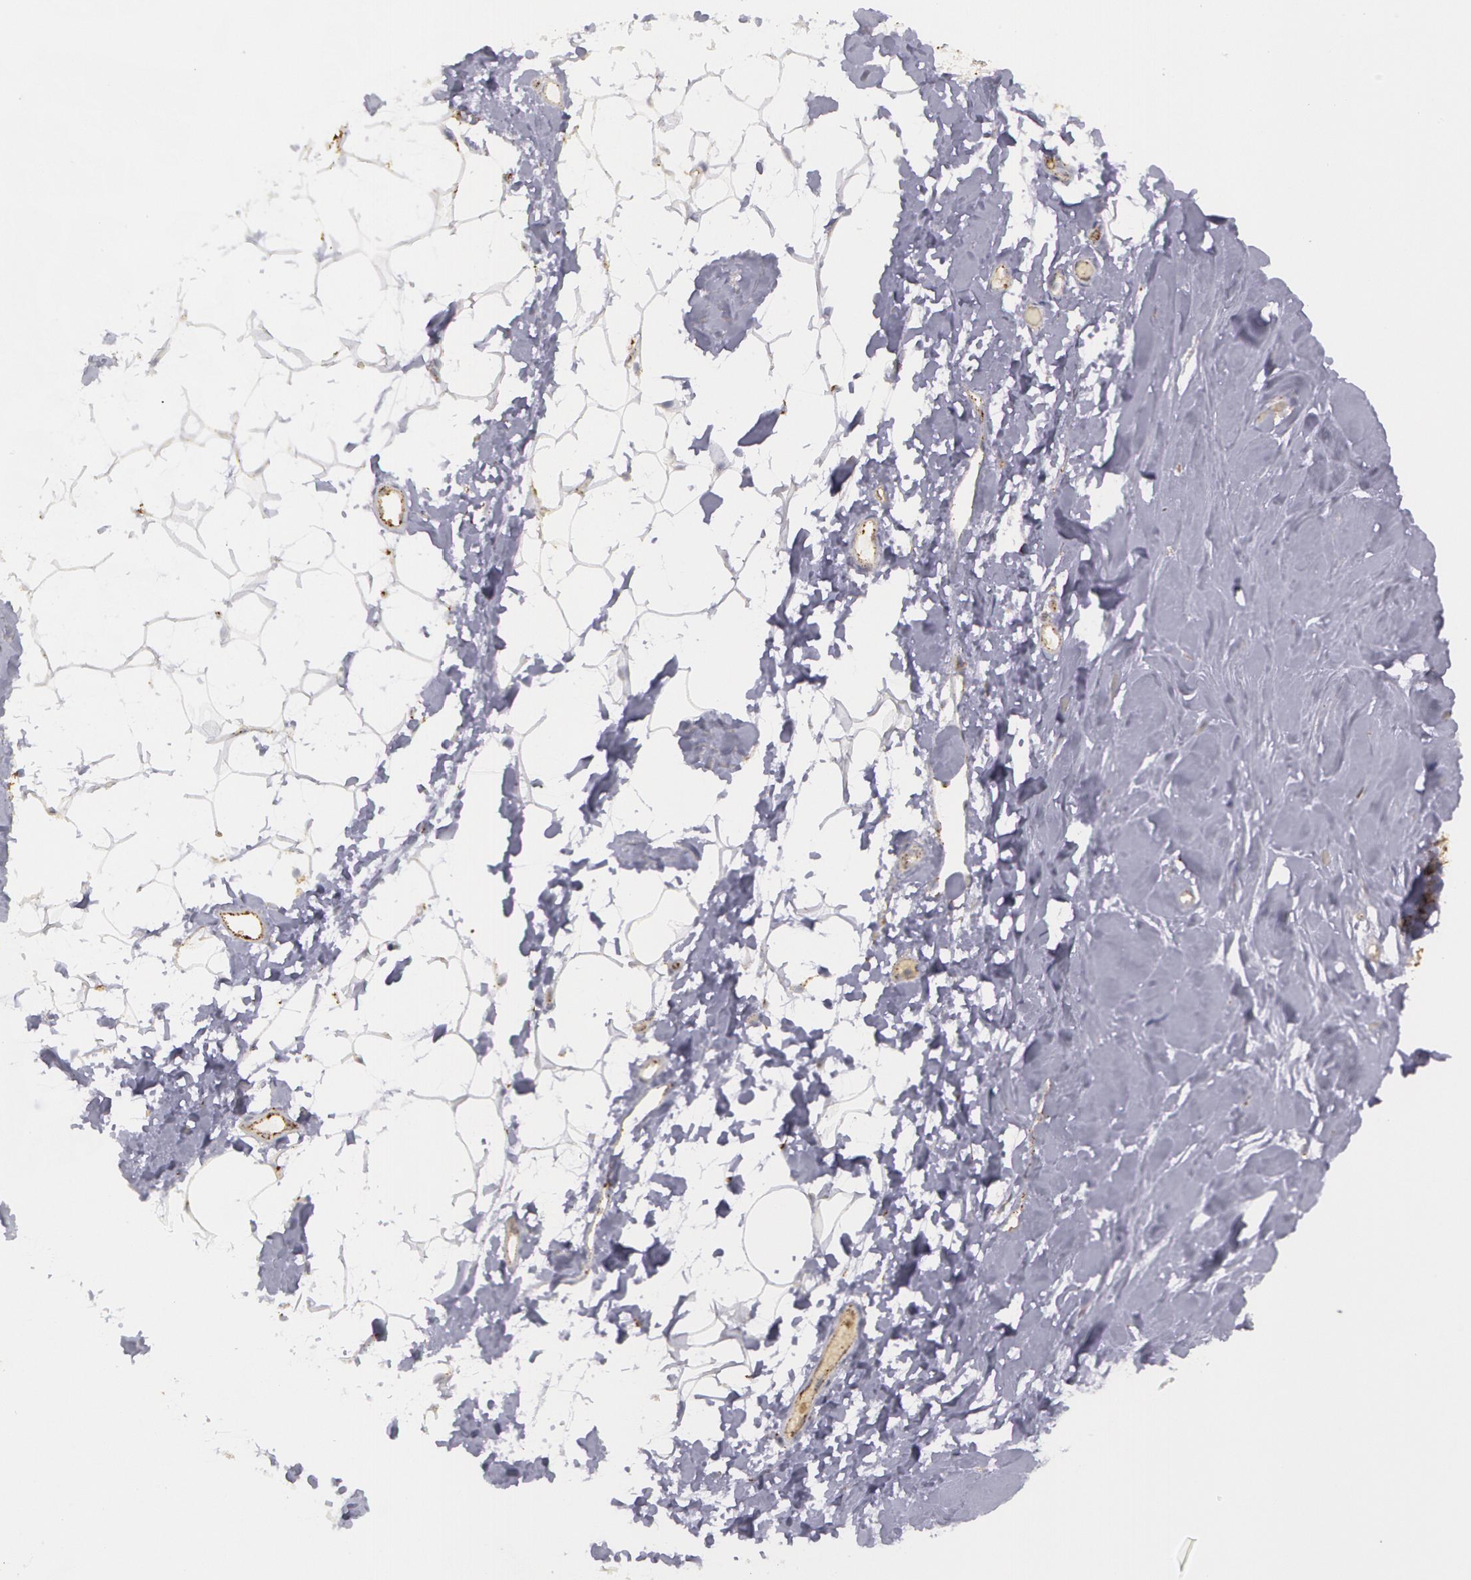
{"staining": {"intensity": "negative", "quantity": "none", "location": "none"}, "tissue": "adipose tissue", "cell_type": "Adipocytes", "image_type": "normal", "snomed": [{"axis": "morphology", "description": "Normal tissue, NOS"}, {"axis": "morphology", "description": "Fibrosis, NOS"}, {"axis": "topography", "description": "Breast"}], "caption": "Immunohistochemistry of normal human adipose tissue displays no positivity in adipocytes. The staining was performed using DAB to visualize the protein expression in brown, while the nuclei were stained in blue with hematoxylin (Magnification: 20x).", "gene": "FLOT2", "patient": {"sex": "female", "age": 24}}